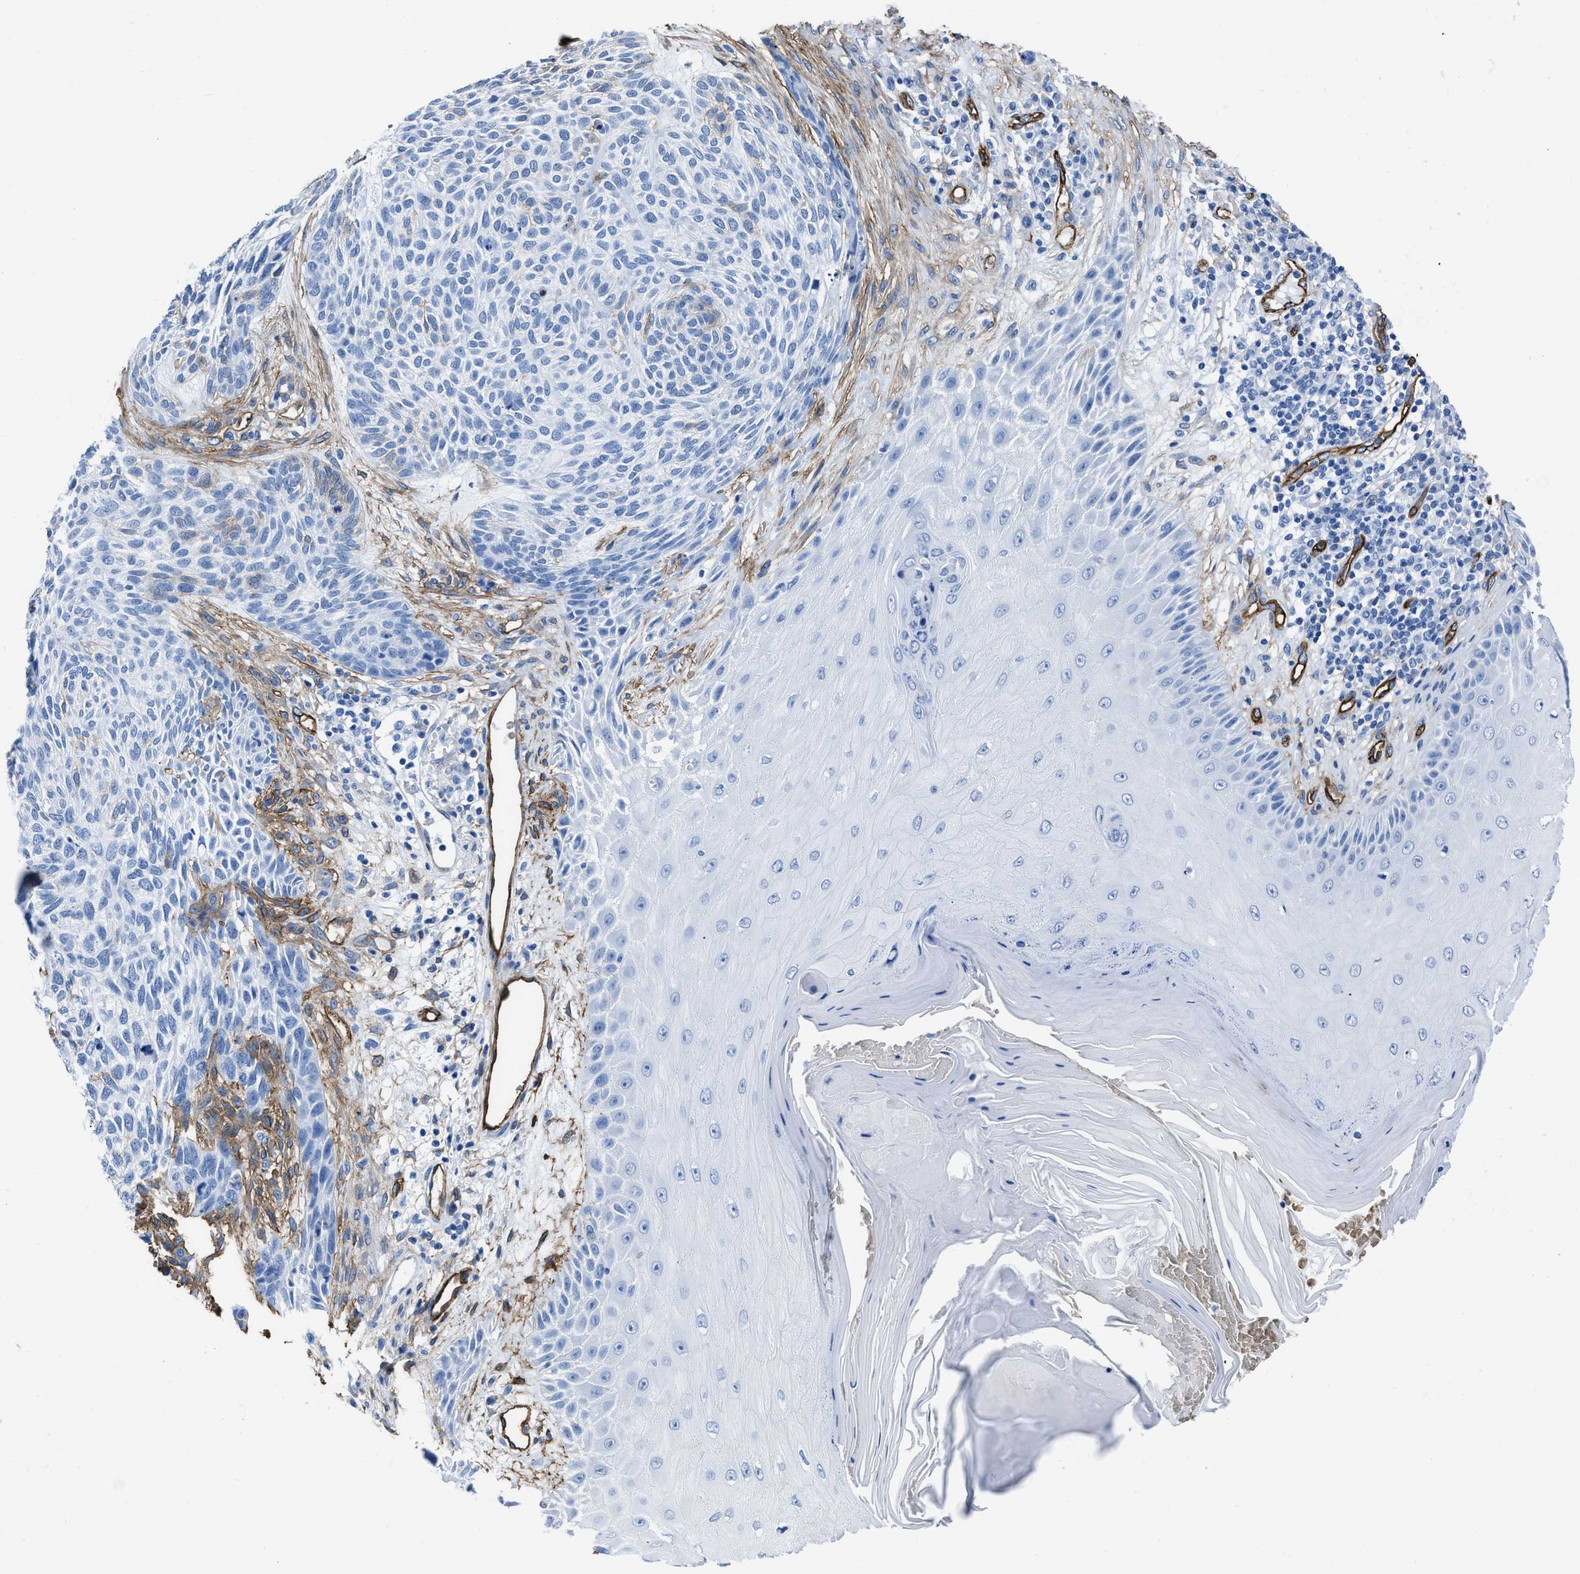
{"staining": {"intensity": "moderate", "quantity": "<25%", "location": "cytoplasmic/membranous"}, "tissue": "skin cancer", "cell_type": "Tumor cells", "image_type": "cancer", "snomed": [{"axis": "morphology", "description": "Basal cell carcinoma"}, {"axis": "topography", "description": "Skin"}], "caption": "DAB (3,3'-diaminobenzidine) immunohistochemical staining of skin cancer (basal cell carcinoma) shows moderate cytoplasmic/membranous protein positivity in approximately <25% of tumor cells. Ihc stains the protein of interest in brown and the nuclei are stained blue.", "gene": "AQP1", "patient": {"sex": "male", "age": 55}}